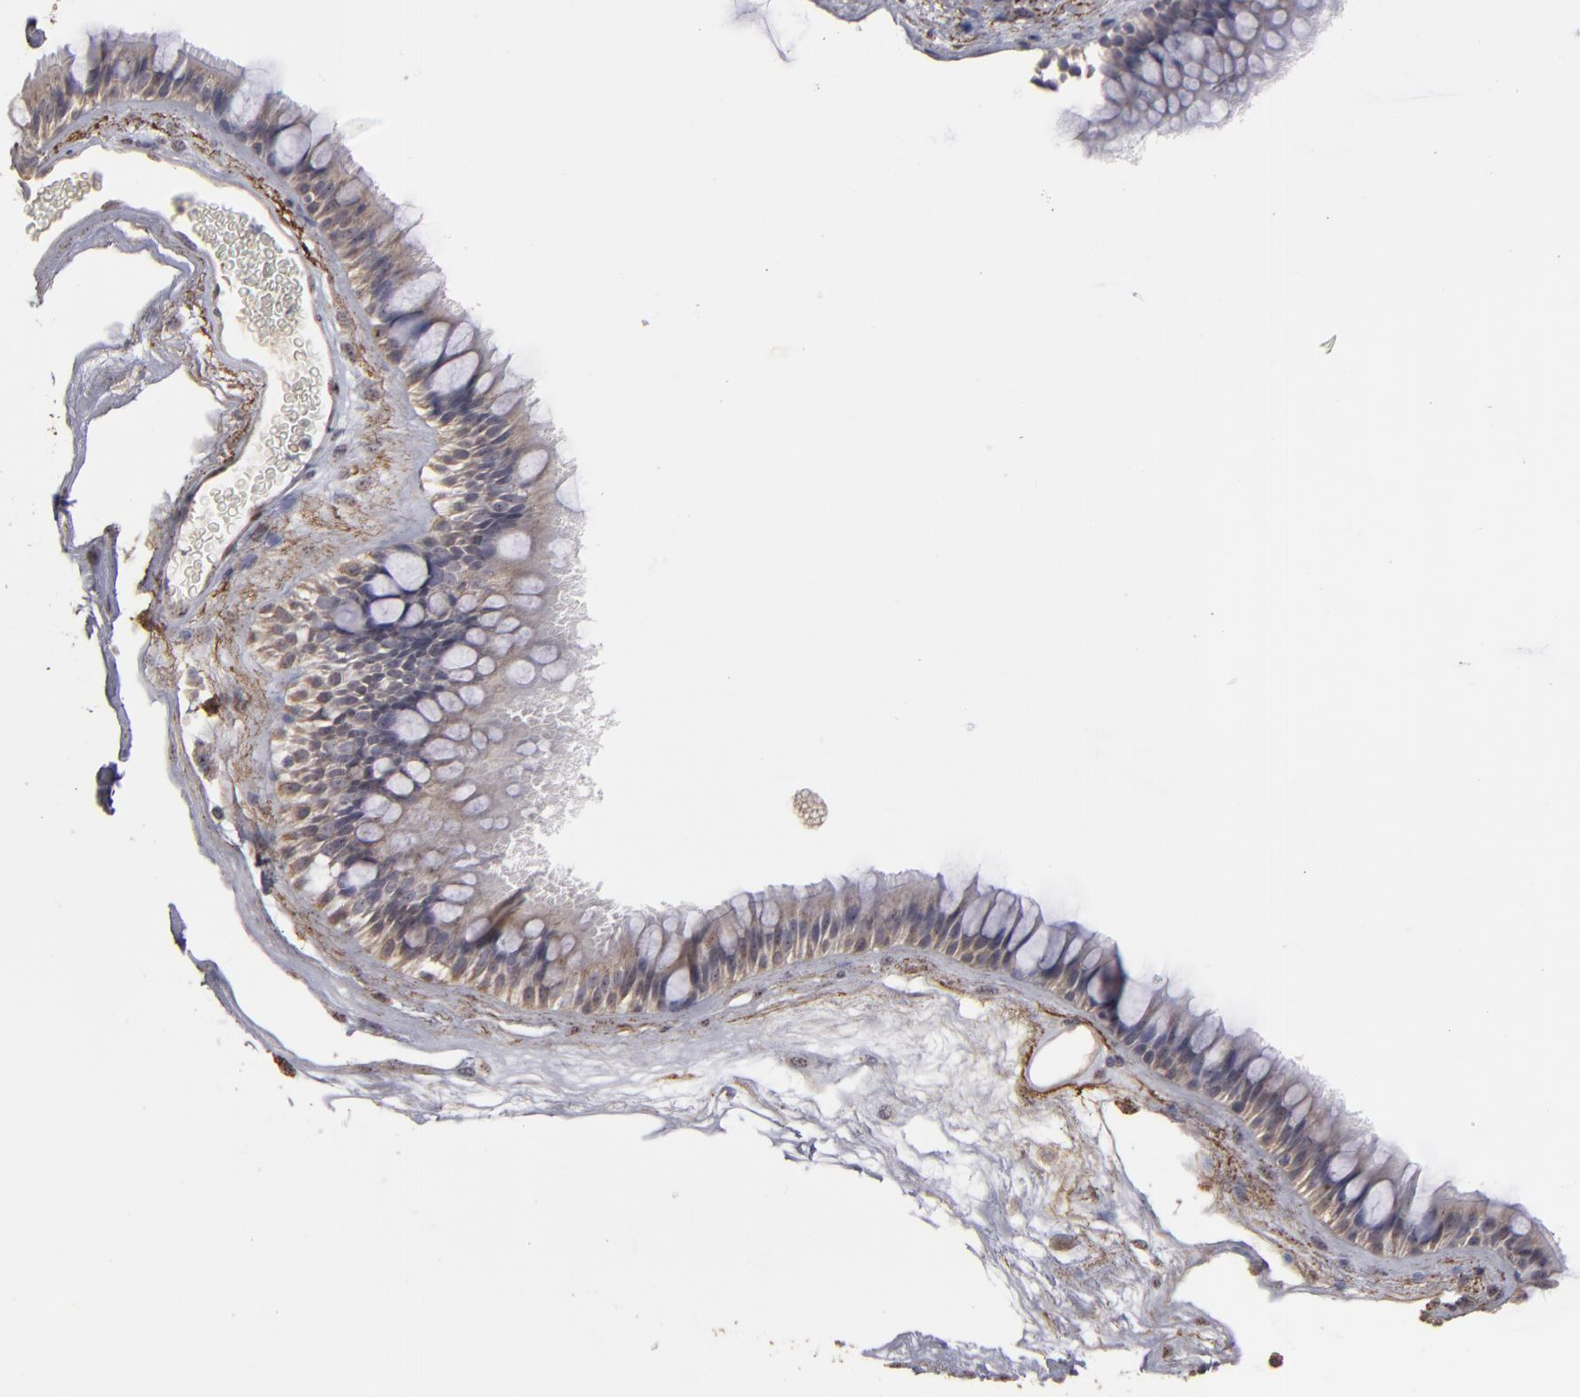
{"staining": {"intensity": "strong", "quantity": ">75%", "location": "cytoplasmic/membranous"}, "tissue": "nasopharynx", "cell_type": "Respiratory epithelial cells", "image_type": "normal", "snomed": [{"axis": "morphology", "description": "Normal tissue, NOS"}, {"axis": "morphology", "description": "Inflammation, NOS"}, {"axis": "topography", "description": "Nasopharynx"}], "caption": "This image reveals immunohistochemistry staining of benign human nasopharynx, with high strong cytoplasmic/membranous expression in about >75% of respiratory epithelial cells.", "gene": "CD55", "patient": {"sex": "male", "age": 48}}